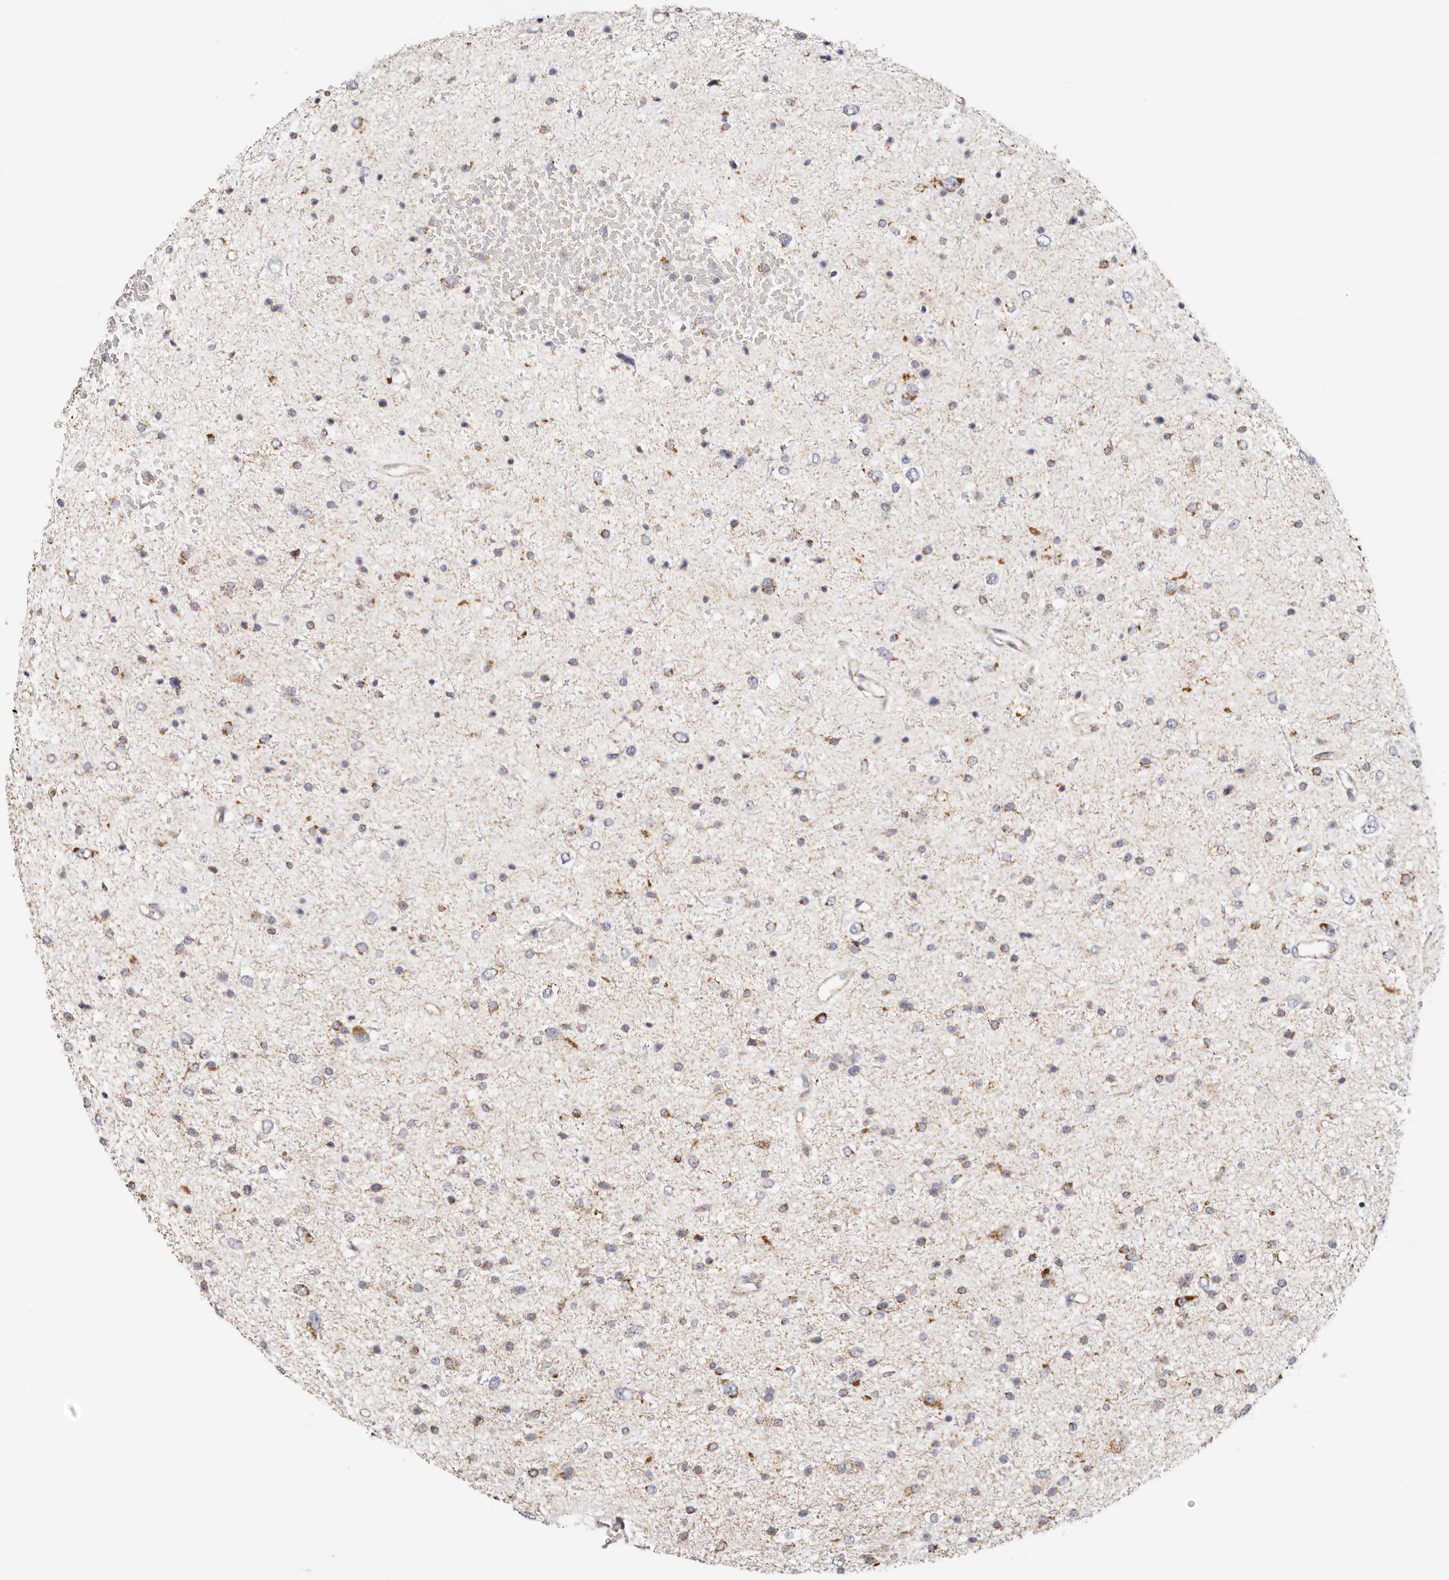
{"staining": {"intensity": "moderate", "quantity": "25%-75%", "location": "cytoplasmic/membranous"}, "tissue": "glioma", "cell_type": "Tumor cells", "image_type": "cancer", "snomed": [{"axis": "morphology", "description": "Glioma, malignant, Low grade"}, {"axis": "topography", "description": "Brain"}], "caption": "Glioma tissue demonstrates moderate cytoplasmic/membranous staining in about 25%-75% of tumor cells, visualized by immunohistochemistry. (Brightfield microscopy of DAB IHC at high magnification).", "gene": "AFDN", "patient": {"sex": "female", "age": 37}}